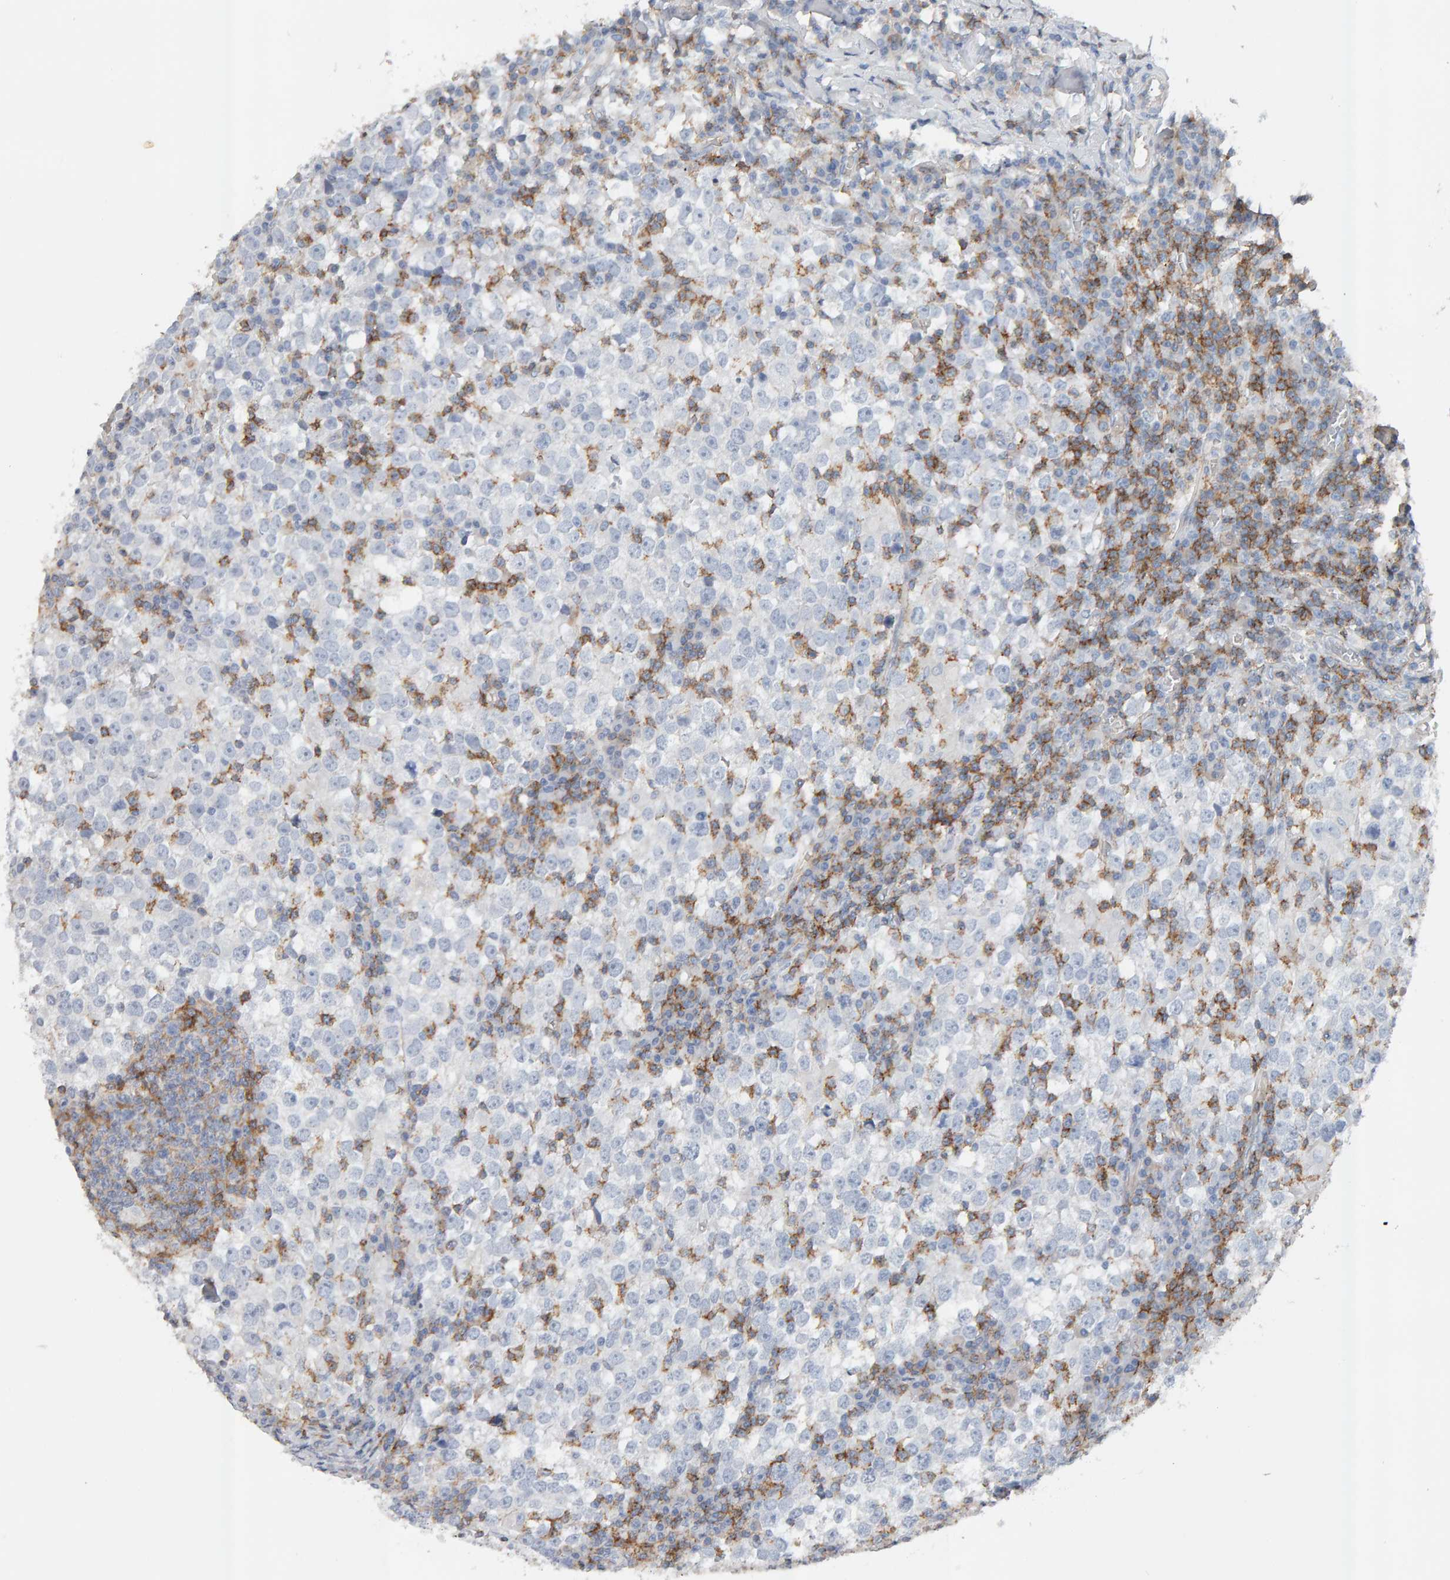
{"staining": {"intensity": "negative", "quantity": "none", "location": "none"}, "tissue": "testis cancer", "cell_type": "Tumor cells", "image_type": "cancer", "snomed": [{"axis": "morphology", "description": "Seminoma, NOS"}, {"axis": "topography", "description": "Testis"}], "caption": "Photomicrograph shows no protein staining in tumor cells of testis seminoma tissue.", "gene": "FYN", "patient": {"sex": "male", "age": 65}}